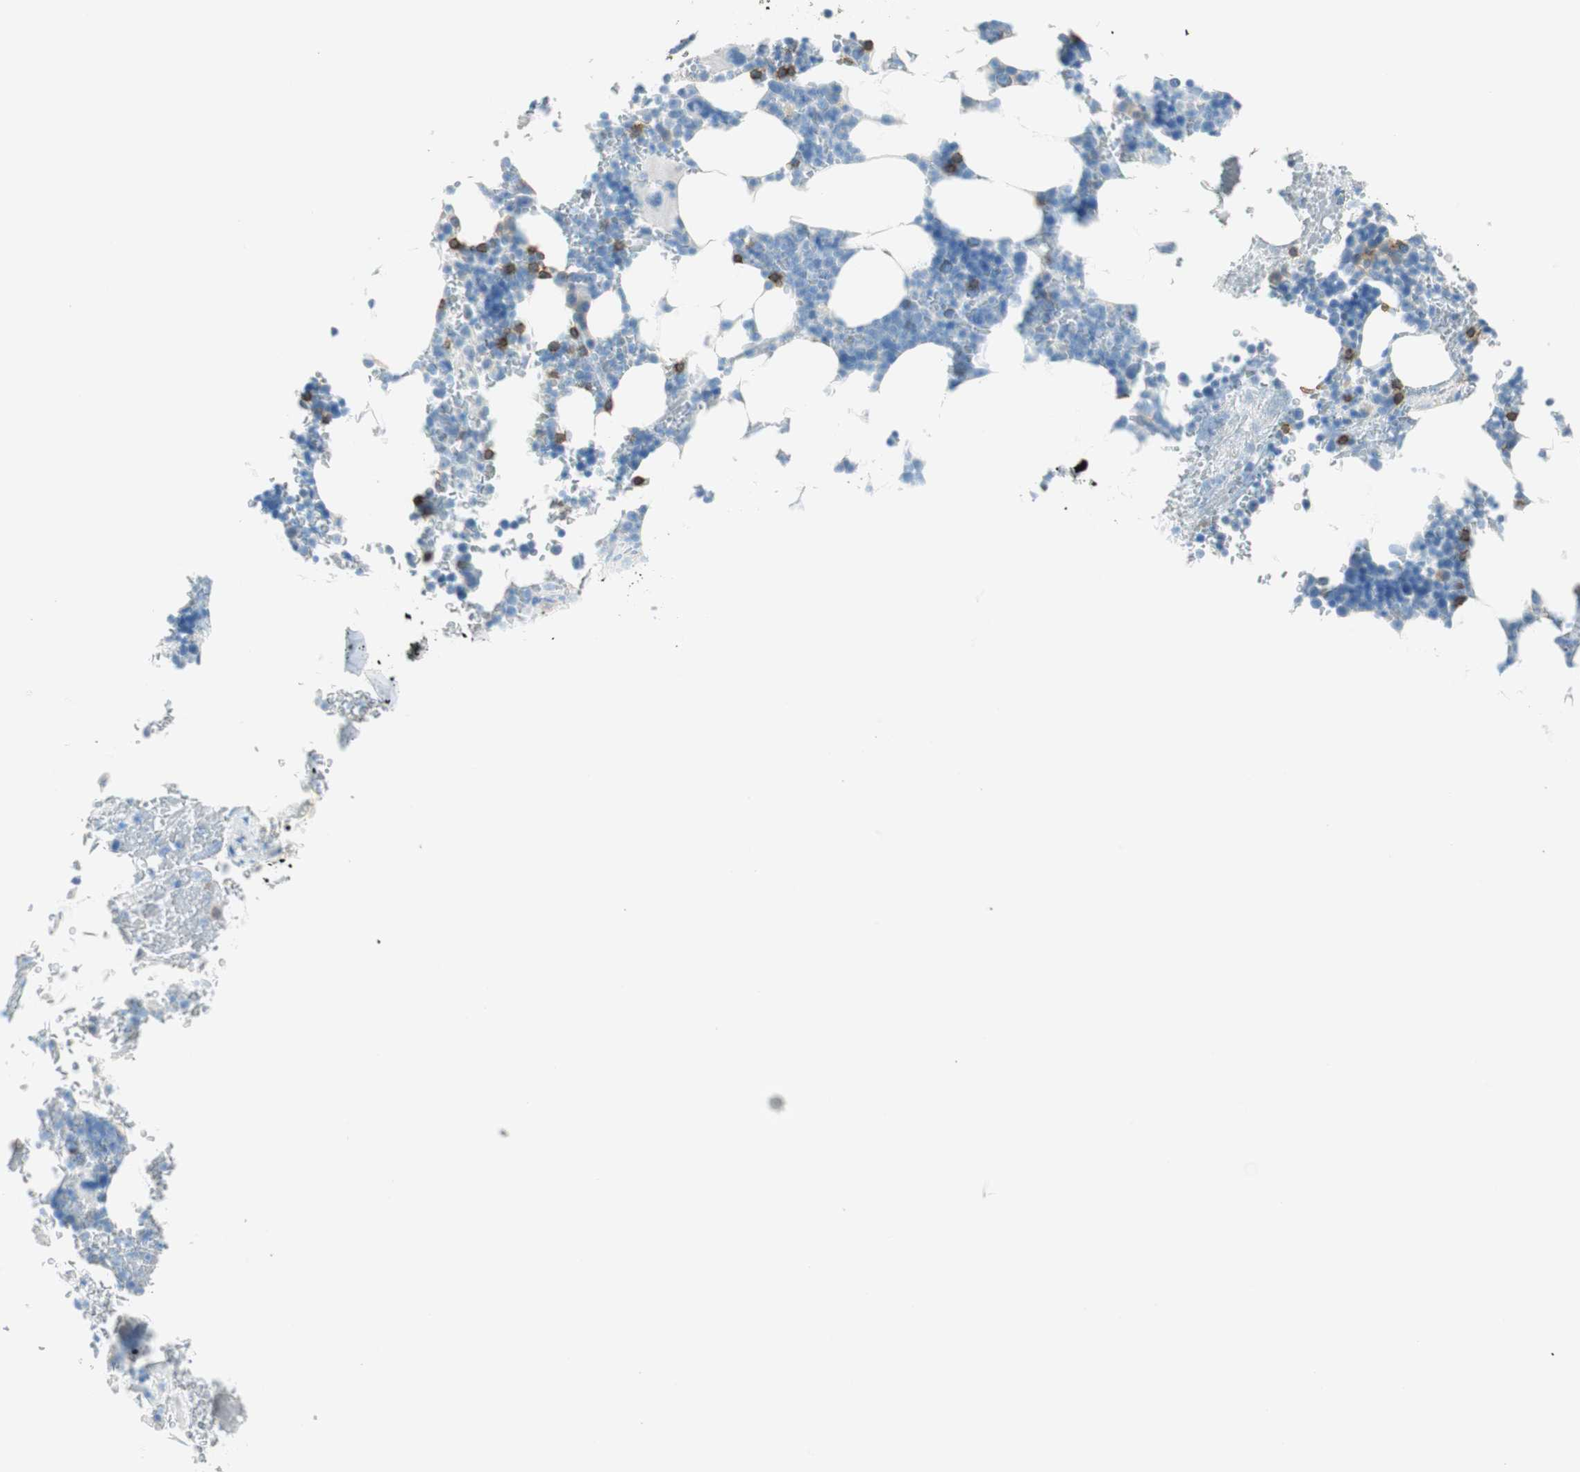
{"staining": {"intensity": "strong", "quantity": "<25%", "location": "cytoplasmic/membranous"}, "tissue": "bone marrow", "cell_type": "Hematopoietic cells", "image_type": "normal", "snomed": [{"axis": "morphology", "description": "Normal tissue, NOS"}, {"axis": "topography", "description": "Bone marrow"}], "caption": "Protein analysis of unremarkable bone marrow exhibits strong cytoplasmic/membranous staining in about <25% of hematopoietic cells. The staining was performed using DAB (3,3'-diaminobenzidine) to visualize the protein expression in brown, while the nuclei were stained in blue with hematoxylin (Magnification: 20x).", "gene": "TNFRSF13C", "patient": {"sex": "female", "age": 73}}